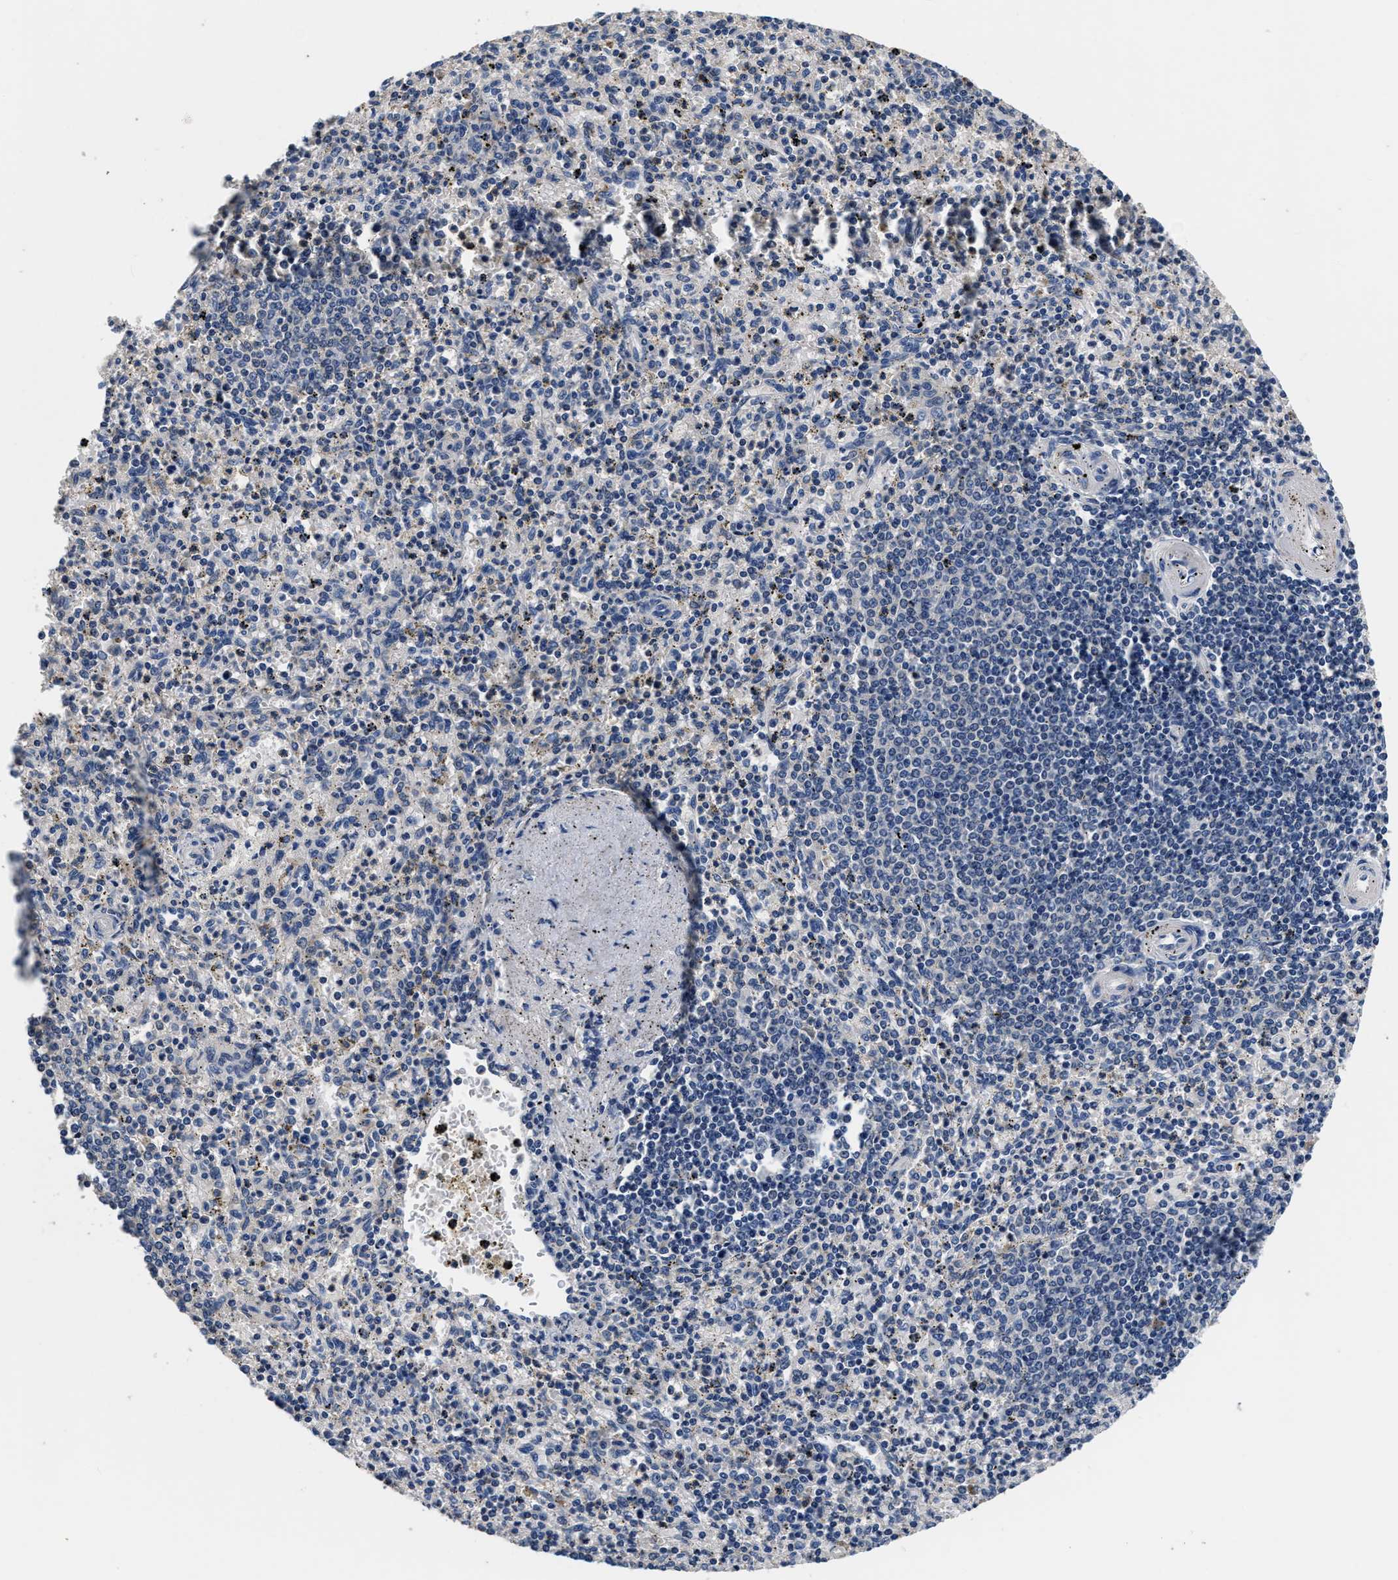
{"staining": {"intensity": "negative", "quantity": "none", "location": "none"}, "tissue": "spleen", "cell_type": "Cells in red pulp", "image_type": "normal", "snomed": [{"axis": "morphology", "description": "Normal tissue, NOS"}, {"axis": "topography", "description": "Spleen"}], "caption": "IHC micrograph of benign spleen: spleen stained with DAB reveals no significant protein staining in cells in red pulp. (DAB (3,3'-diaminobenzidine) immunohistochemistry visualized using brightfield microscopy, high magnification).", "gene": "ANKIB1", "patient": {"sex": "male", "age": 72}}